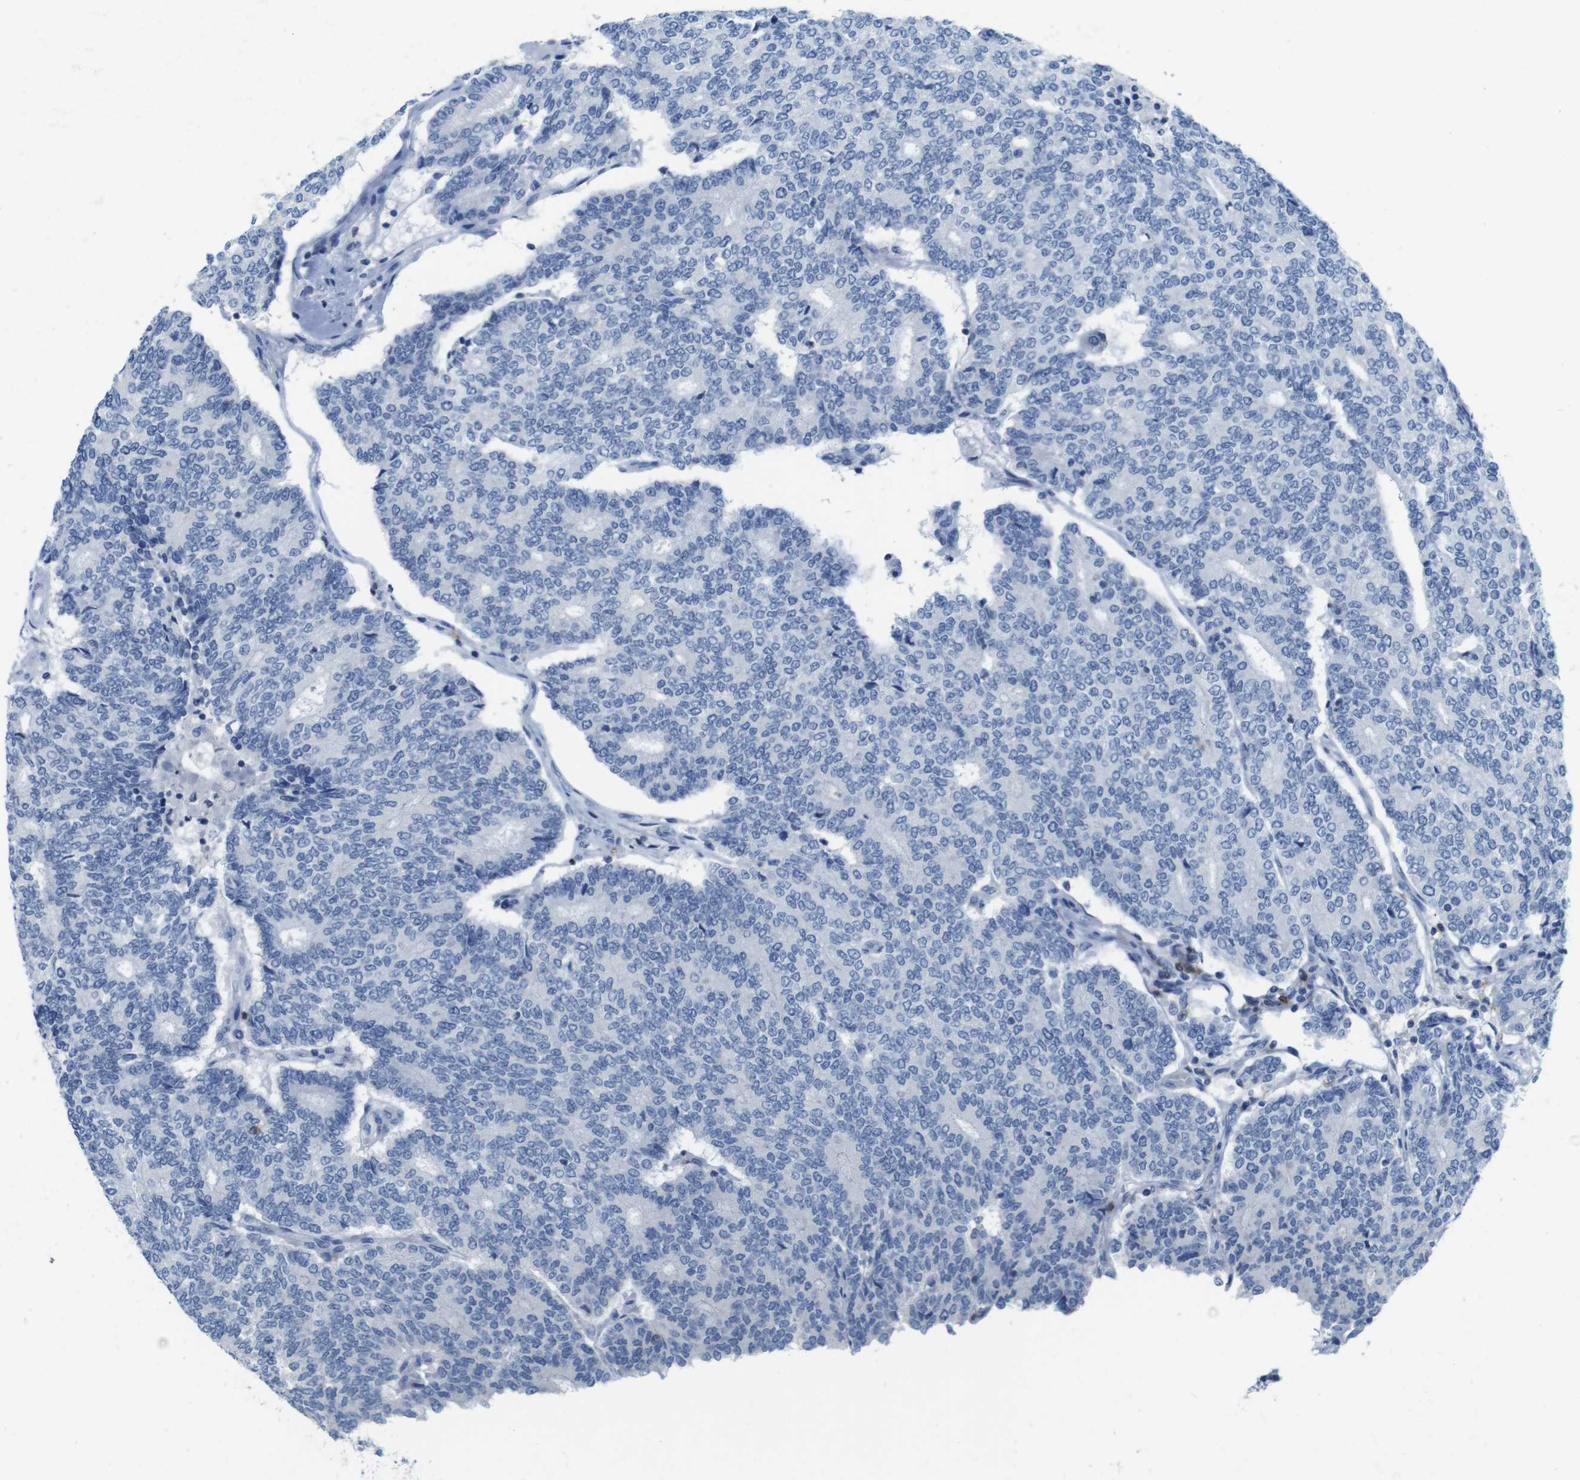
{"staining": {"intensity": "negative", "quantity": "none", "location": "none"}, "tissue": "prostate cancer", "cell_type": "Tumor cells", "image_type": "cancer", "snomed": [{"axis": "morphology", "description": "Normal tissue, NOS"}, {"axis": "morphology", "description": "Adenocarcinoma, High grade"}, {"axis": "topography", "description": "Prostate"}, {"axis": "topography", "description": "Seminal veicle"}], "caption": "DAB (3,3'-diaminobenzidine) immunohistochemical staining of prostate cancer (high-grade adenocarcinoma) shows no significant expression in tumor cells.", "gene": "CD5", "patient": {"sex": "male", "age": 55}}